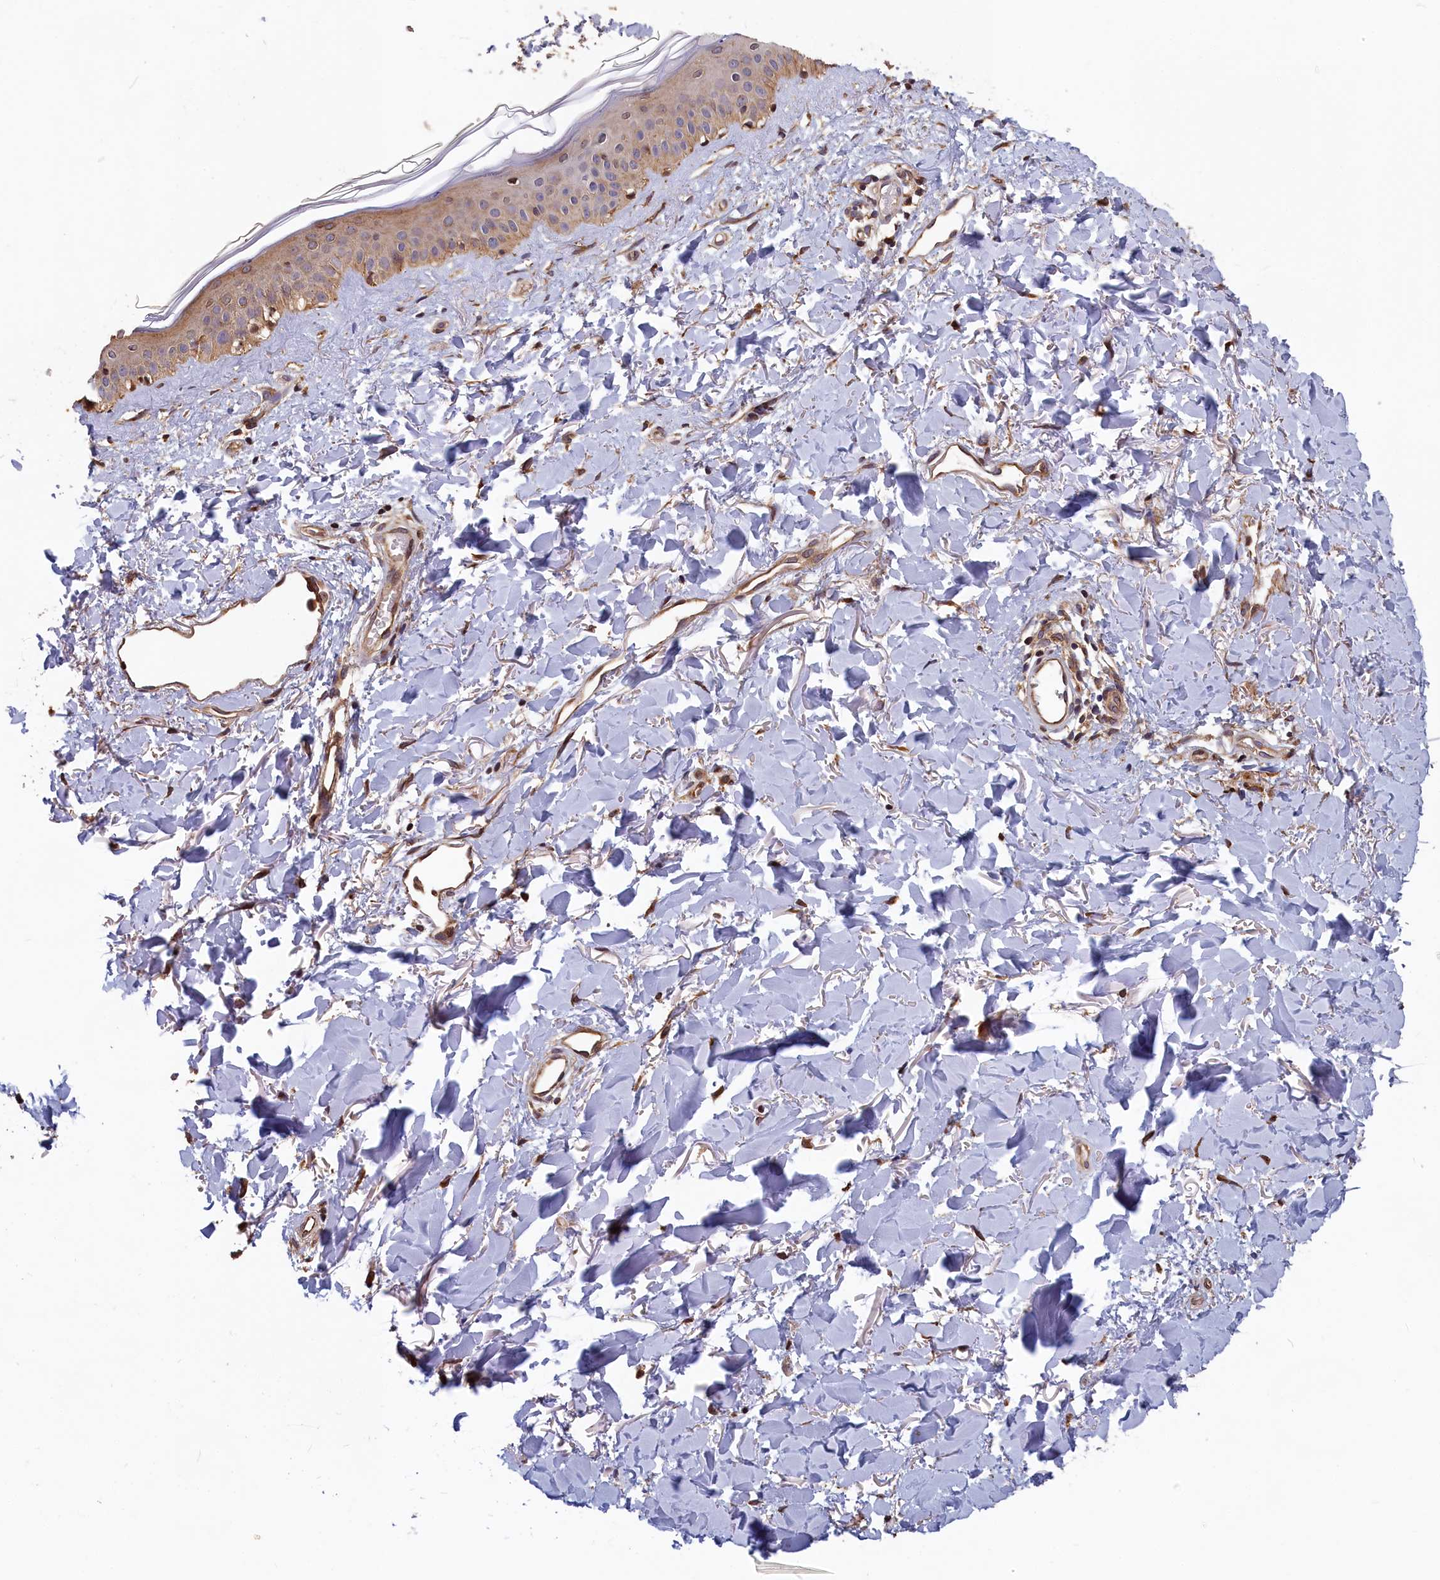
{"staining": {"intensity": "moderate", "quantity": ">75%", "location": "cytoplasmic/membranous"}, "tissue": "skin", "cell_type": "Fibroblasts", "image_type": "normal", "snomed": [{"axis": "morphology", "description": "Normal tissue, NOS"}, {"axis": "topography", "description": "Skin"}], "caption": "Brown immunohistochemical staining in benign human skin shows moderate cytoplasmic/membranous expression in about >75% of fibroblasts. The staining is performed using DAB (3,3'-diaminobenzidine) brown chromogen to label protein expression. The nuclei are counter-stained blue using hematoxylin.", "gene": "TMEM116", "patient": {"sex": "female", "age": 58}}